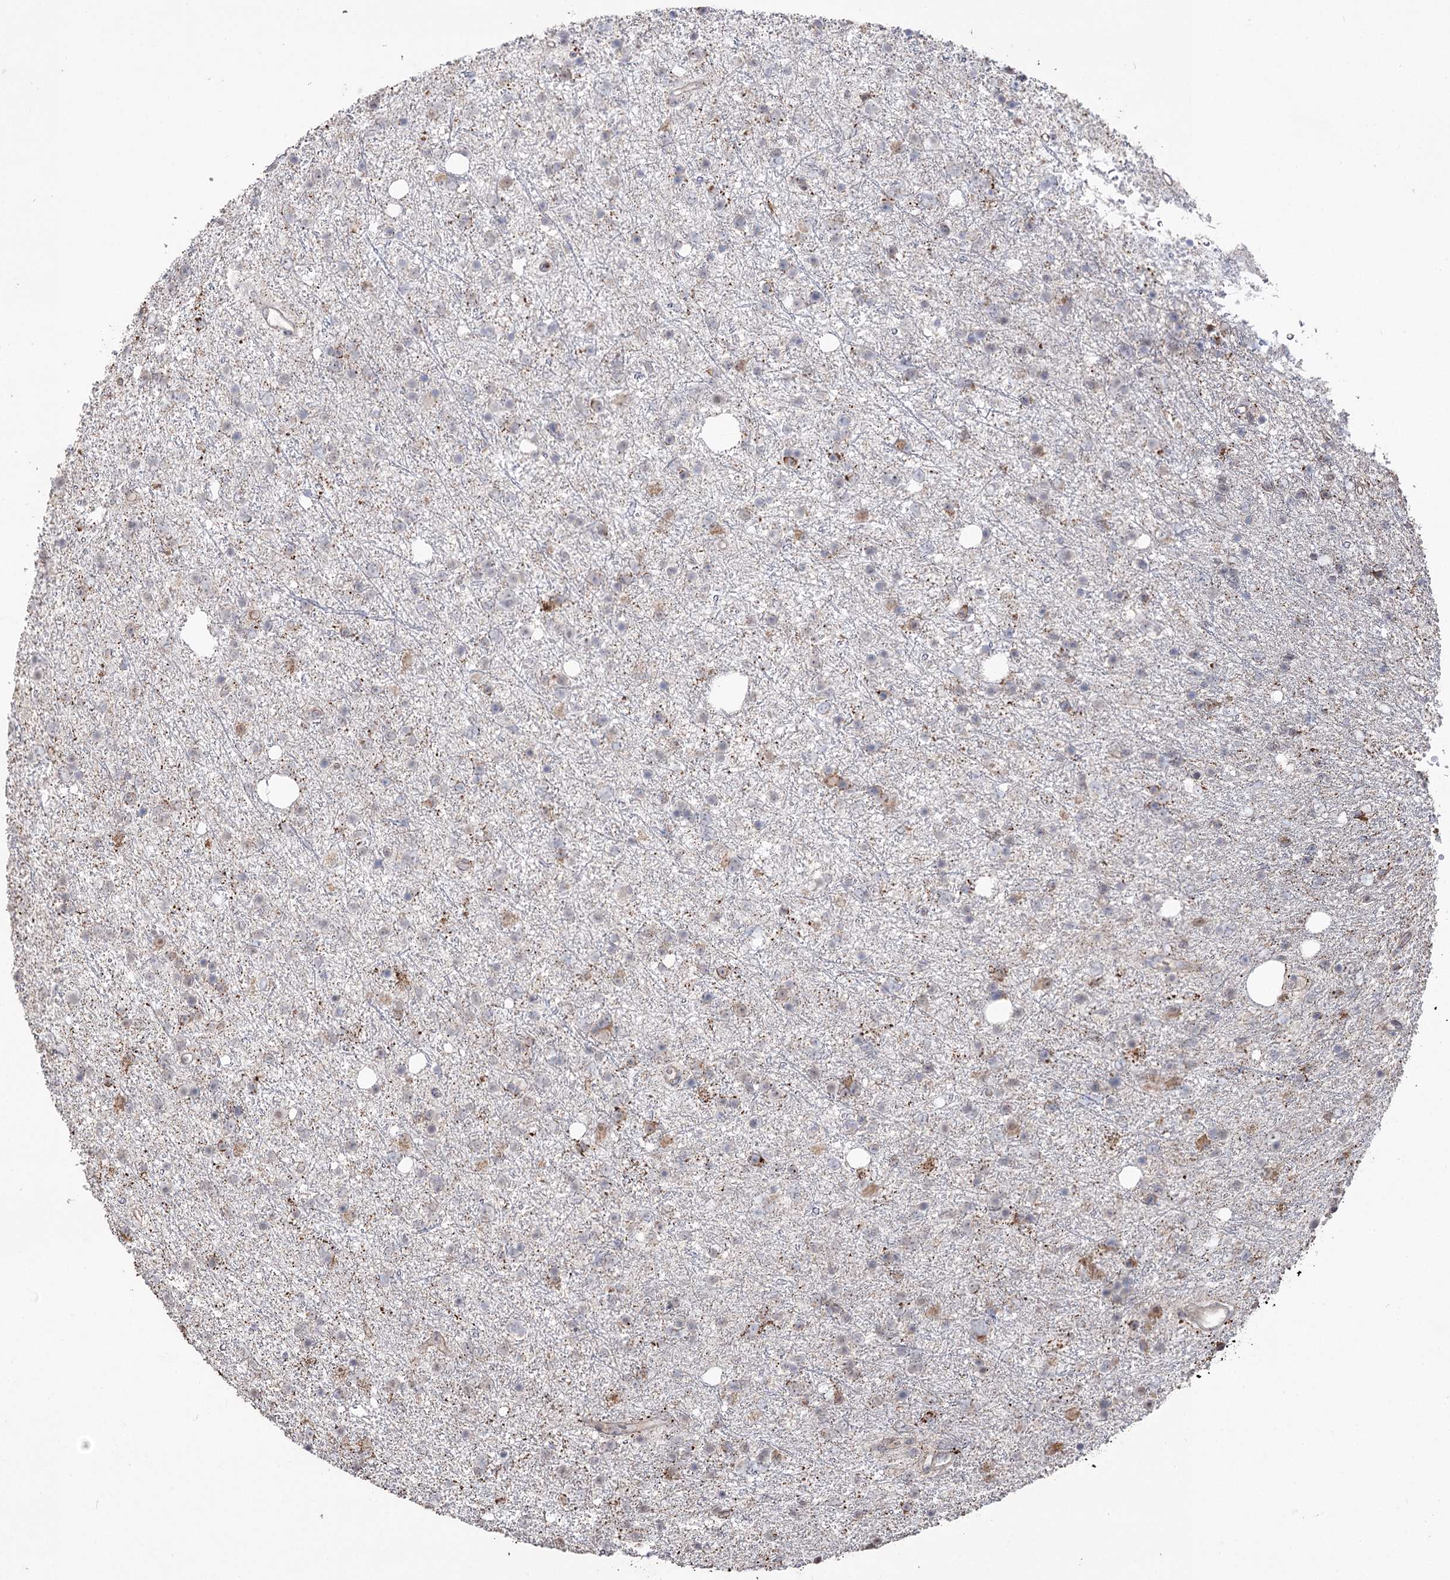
{"staining": {"intensity": "weak", "quantity": "<25%", "location": "cytoplasmic/membranous"}, "tissue": "glioma", "cell_type": "Tumor cells", "image_type": "cancer", "snomed": [{"axis": "morphology", "description": "Glioma, malignant, Low grade"}, {"axis": "topography", "description": "Cerebral cortex"}], "caption": "A high-resolution image shows IHC staining of glioma, which reveals no significant staining in tumor cells.", "gene": "RUFY4", "patient": {"sex": "female", "age": 39}}